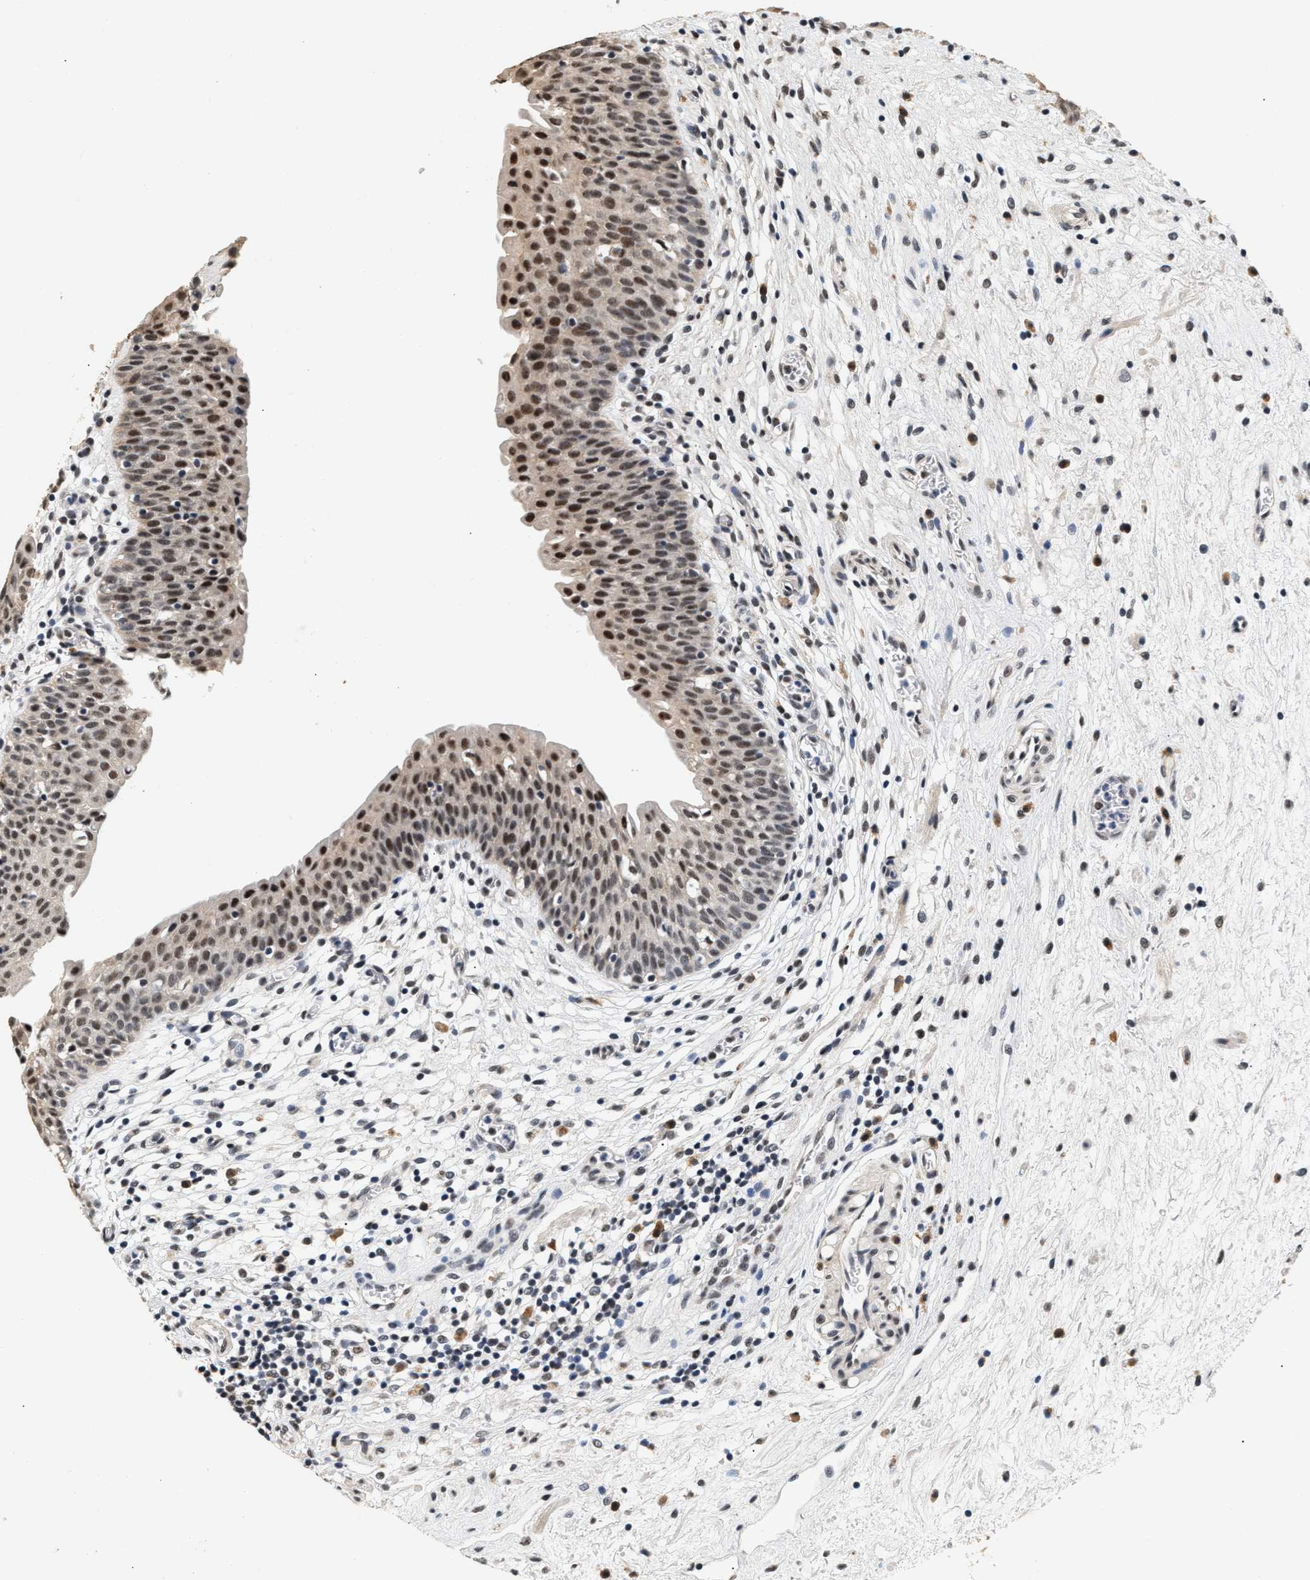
{"staining": {"intensity": "moderate", "quantity": "25%-75%", "location": "nuclear"}, "tissue": "urinary bladder", "cell_type": "Urothelial cells", "image_type": "normal", "snomed": [{"axis": "morphology", "description": "Normal tissue, NOS"}, {"axis": "topography", "description": "Urinary bladder"}], "caption": "High-magnification brightfield microscopy of unremarkable urinary bladder stained with DAB (3,3'-diaminobenzidine) (brown) and counterstained with hematoxylin (blue). urothelial cells exhibit moderate nuclear expression is appreciated in about25%-75% of cells.", "gene": "THOC1", "patient": {"sex": "male", "age": 37}}